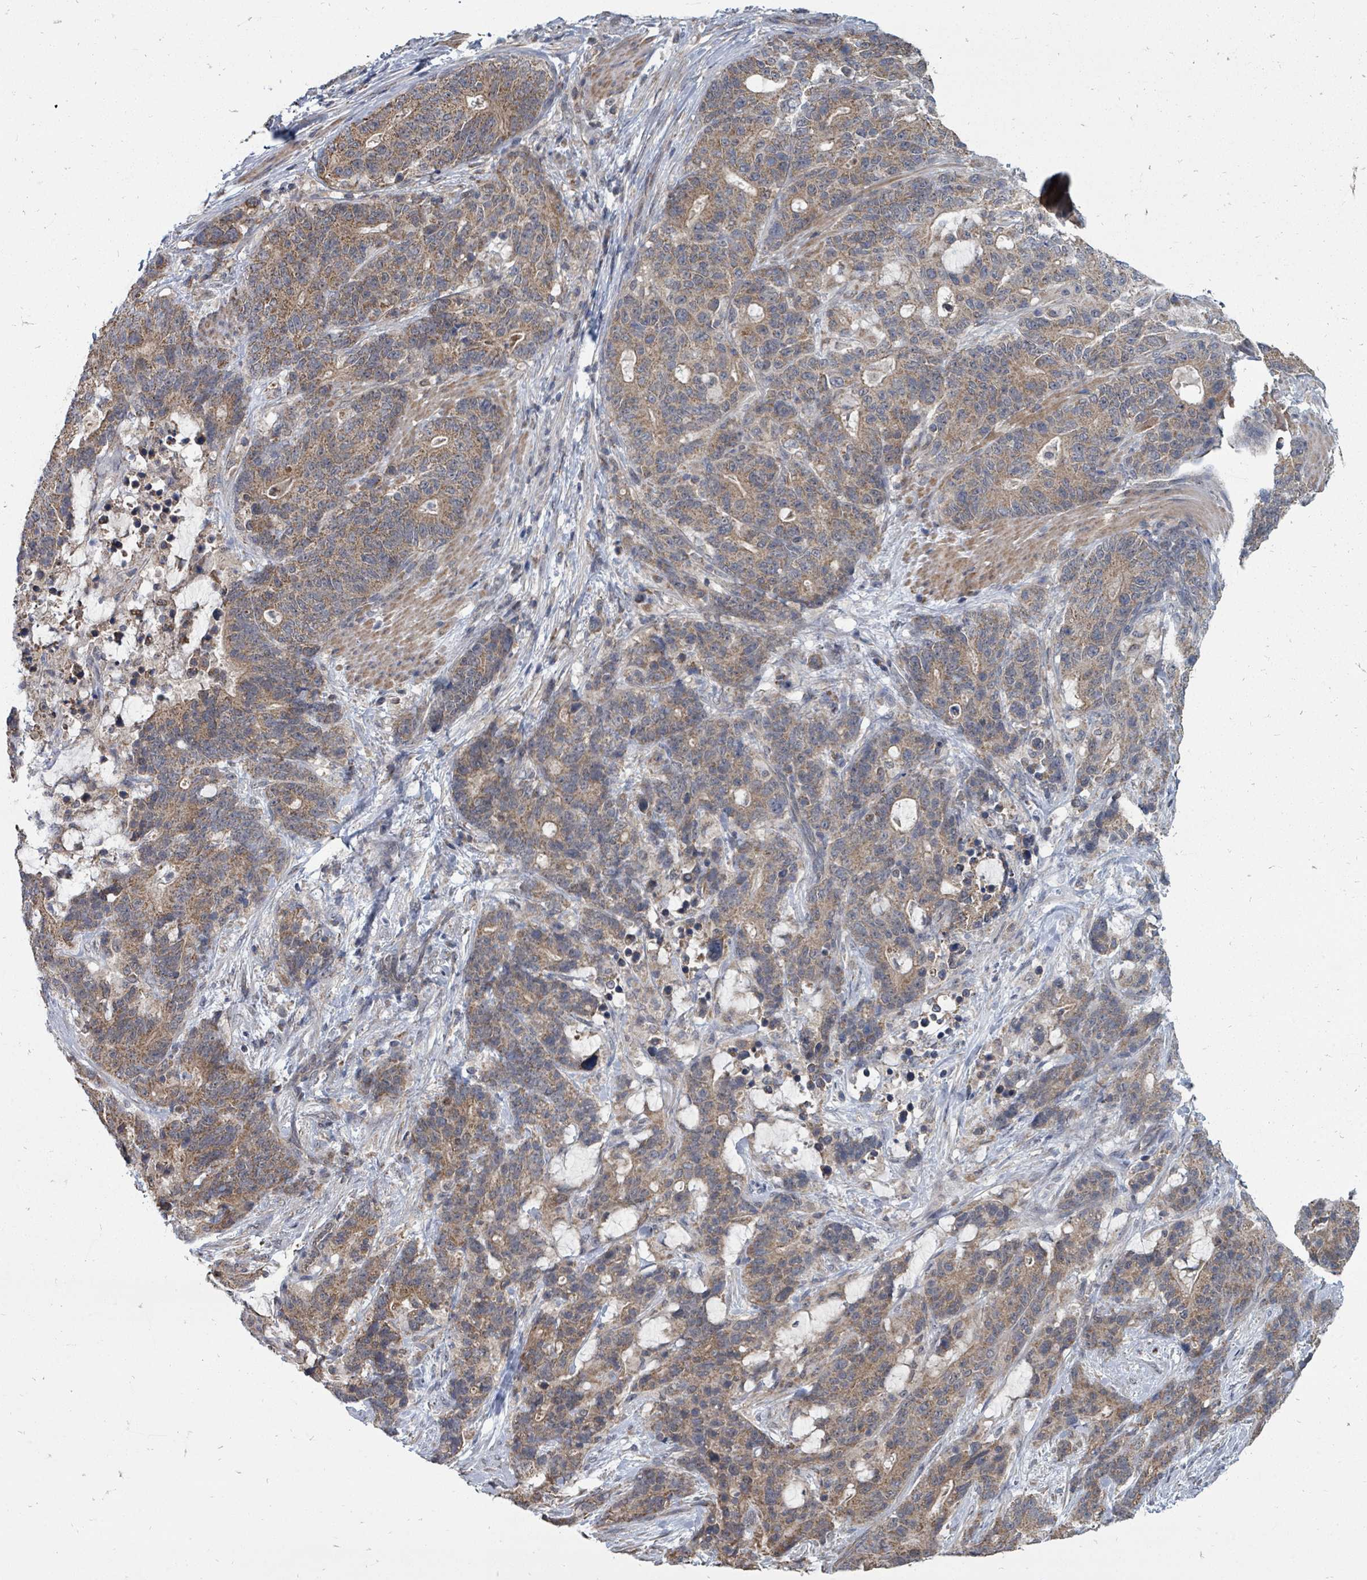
{"staining": {"intensity": "moderate", "quantity": ">75%", "location": "cytoplasmic/membranous"}, "tissue": "stomach cancer", "cell_type": "Tumor cells", "image_type": "cancer", "snomed": [{"axis": "morphology", "description": "Normal tissue, NOS"}, {"axis": "morphology", "description": "Adenocarcinoma, NOS"}, {"axis": "topography", "description": "Stomach"}], "caption": "Stomach cancer (adenocarcinoma) stained for a protein (brown) exhibits moderate cytoplasmic/membranous positive positivity in approximately >75% of tumor cells.", "gene": "MAGOHB", "patient": {"sex": "female", "age": 64}}